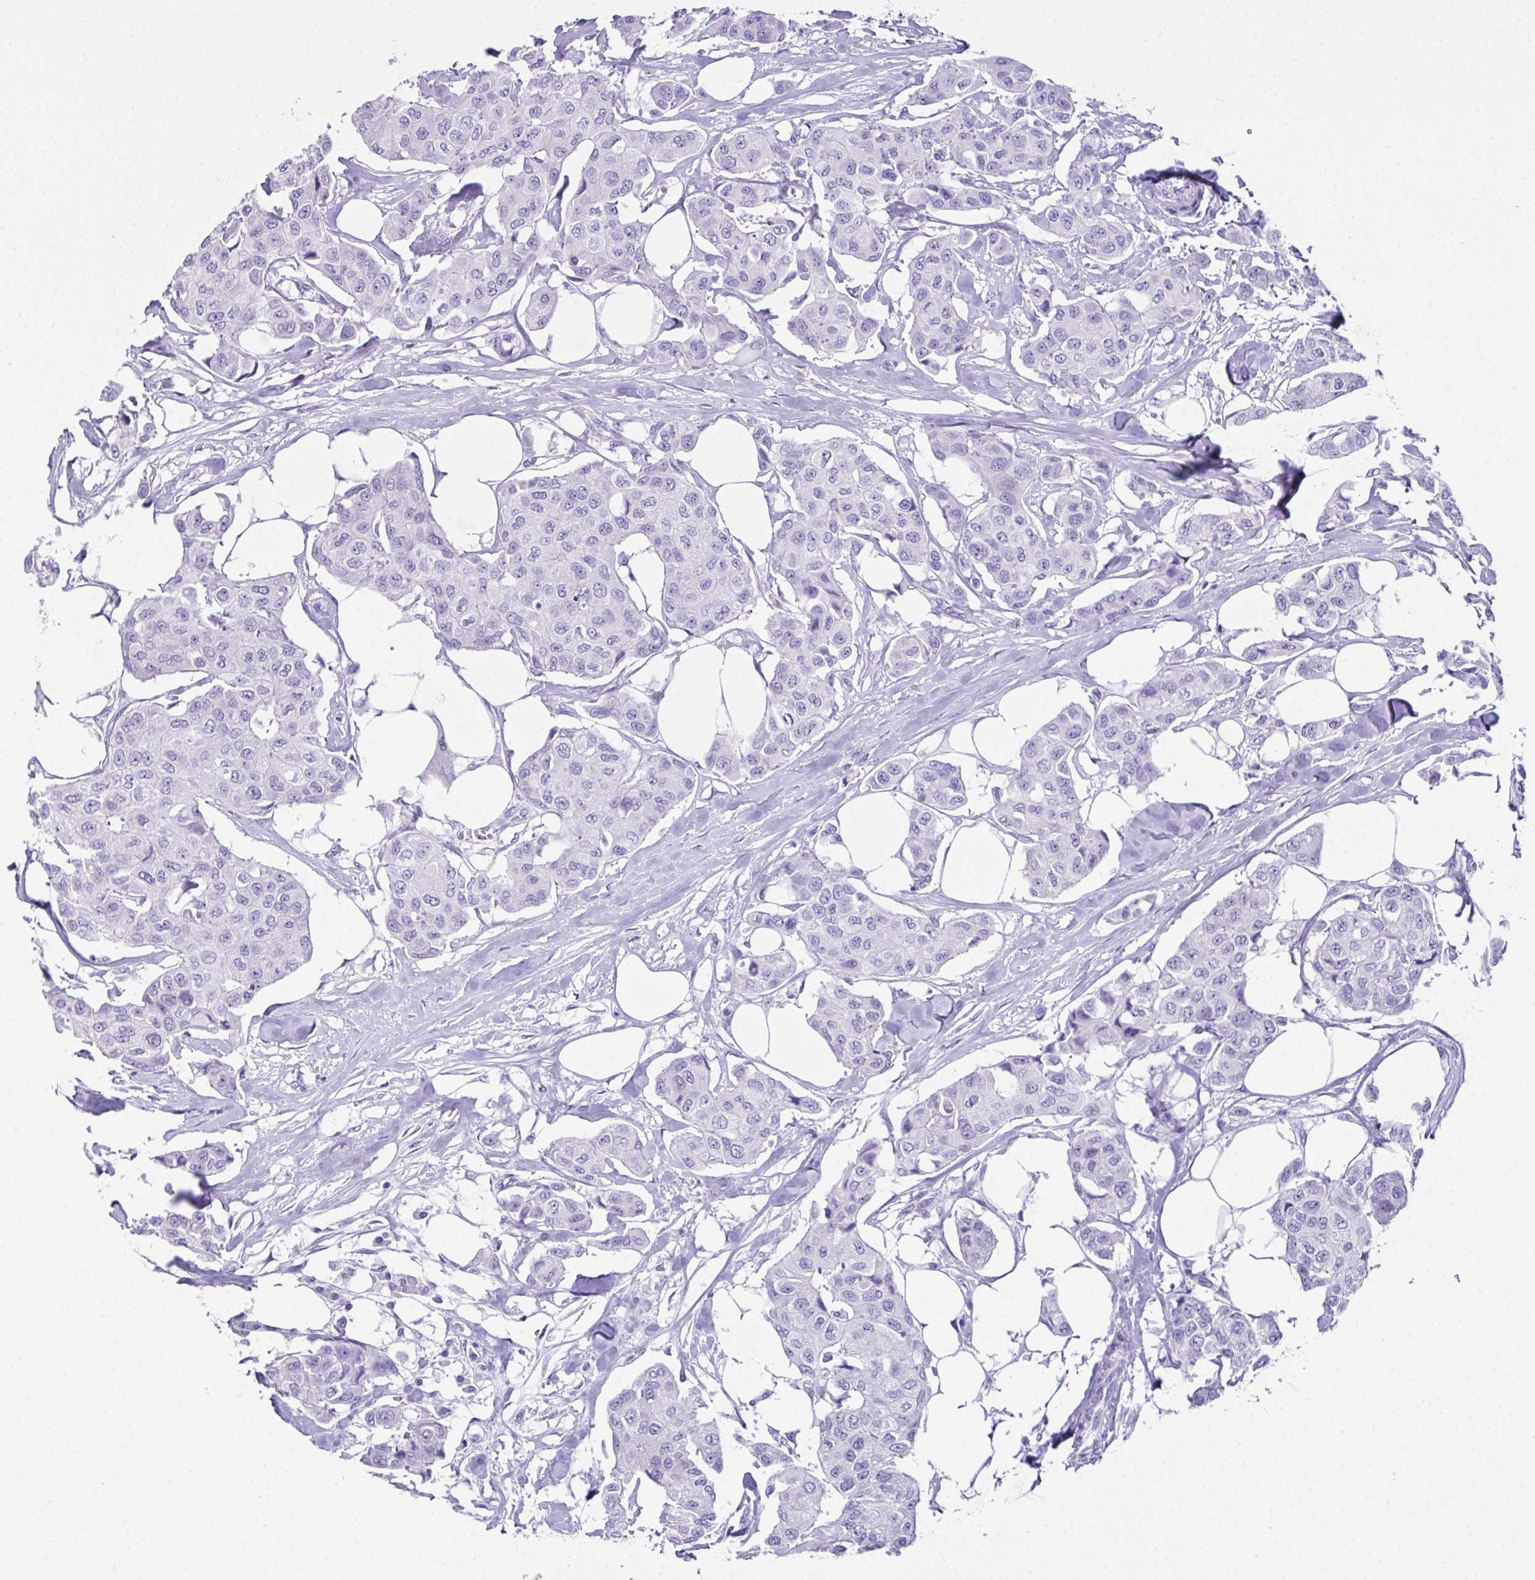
{"staining": {"intensity": "negative", "quantity": "none", "location": "none"}, "tissue": "breast cancer", "cell_type": "Tumor cells", "image_type": "cancer", "snomed": [{"axis": "morphology", "description": "Duct carcinoma"}, {"axis": "topography", "description": "Breast"}, {"axis": "topography", "description": "Lymph node"}], "caption": "There is no significant positivity in tumor cells of breast invasive ductal carcinoma.", "gene": "LGALS4", "patient": {"sex": "female", "age": 80}}